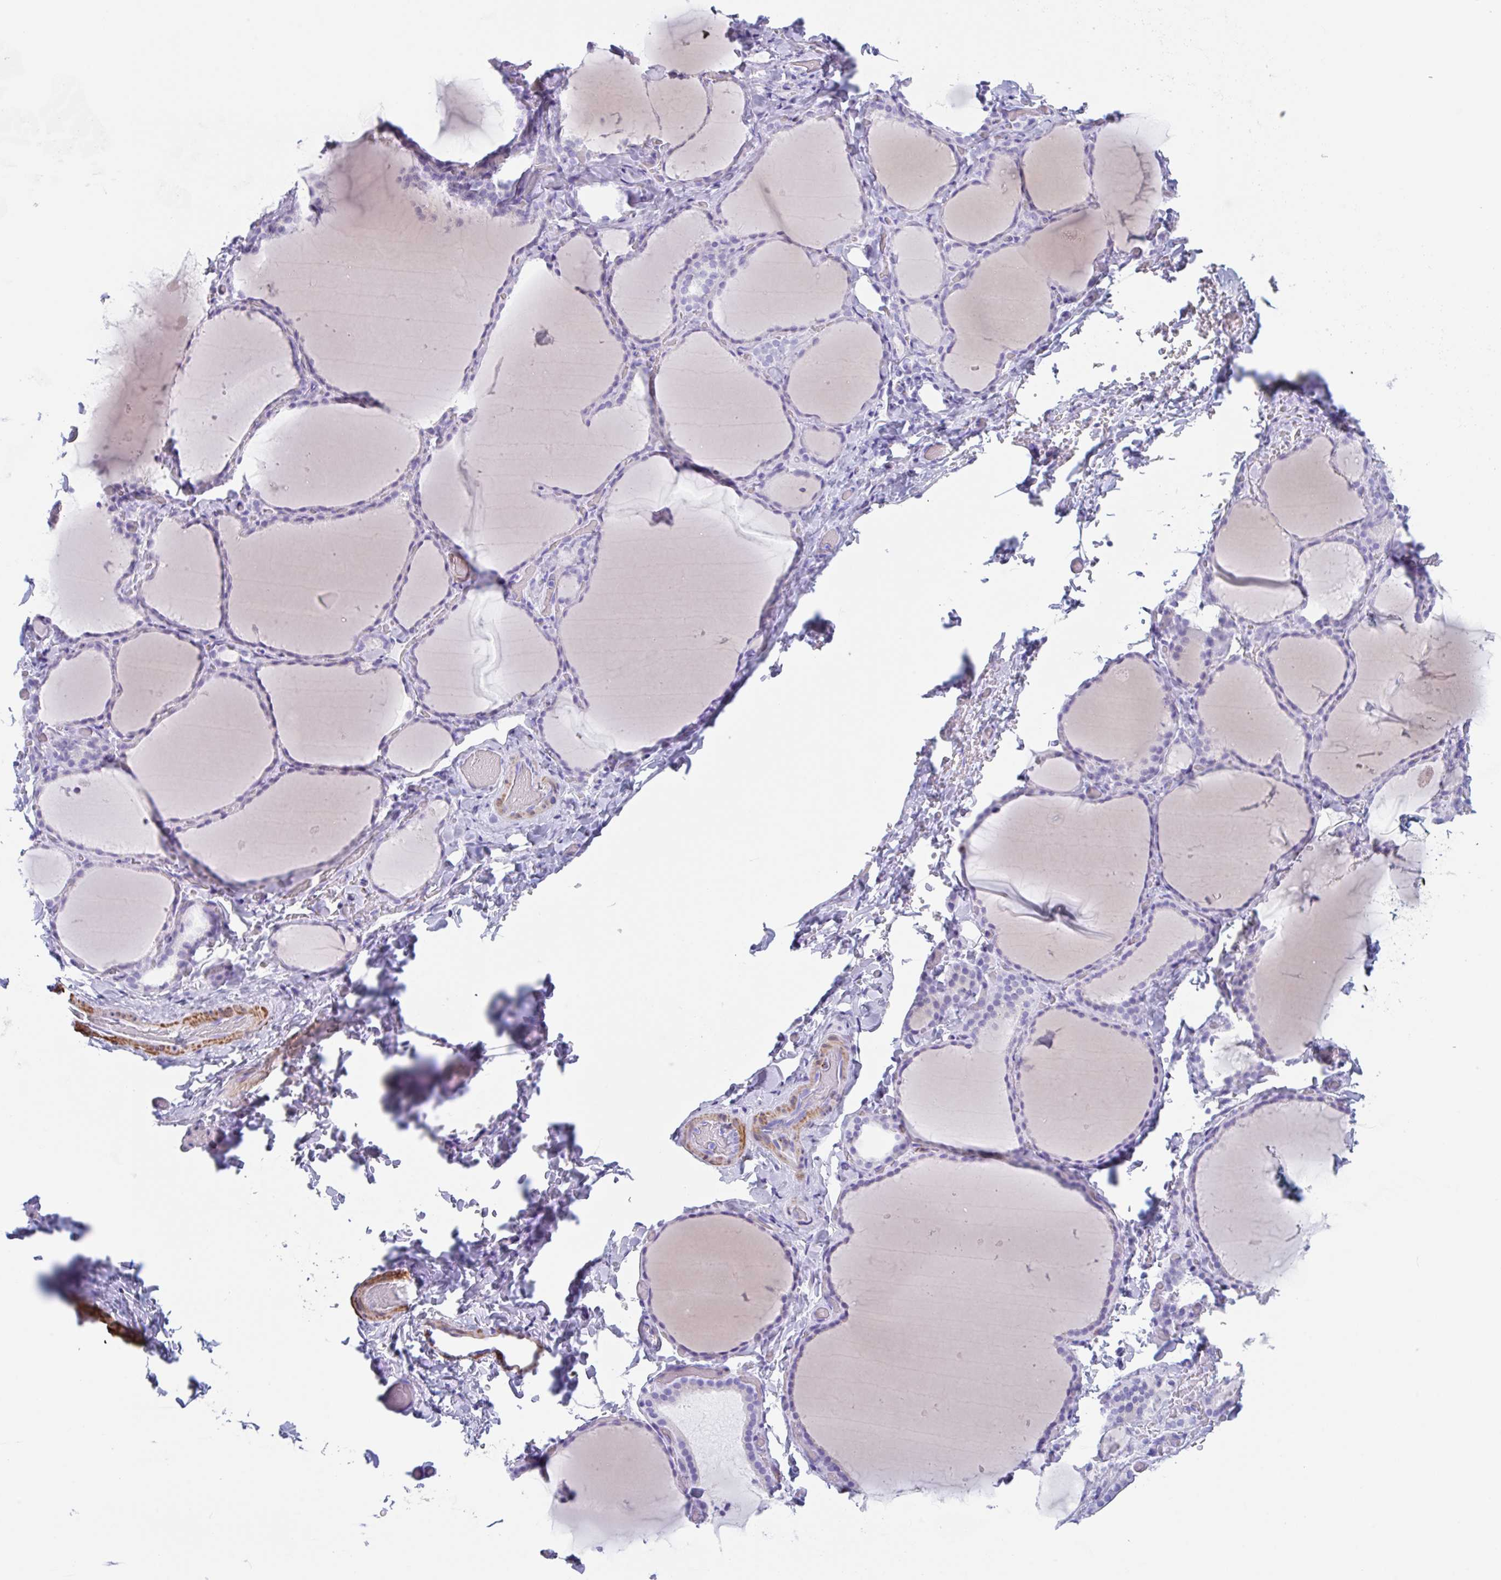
{"staining": {"intensity": "negative", "quantity": "none", "location": "none"}, "tissue": "thyroid gland", "cell_type": "Glandular cells", "image_type": "normal", "snomed": [{"axis": "morphology", "description": "Normal tissue, NOS"}, {"axis": "topography", "description": "Thyroid gland"}], "caption": "Human thyroid gland stained for a protein using immunohistochemistry exhibits no expression in glandular cells.", "gene": "TAS2R41", "patient": {"sex": "female", "age": 22}}